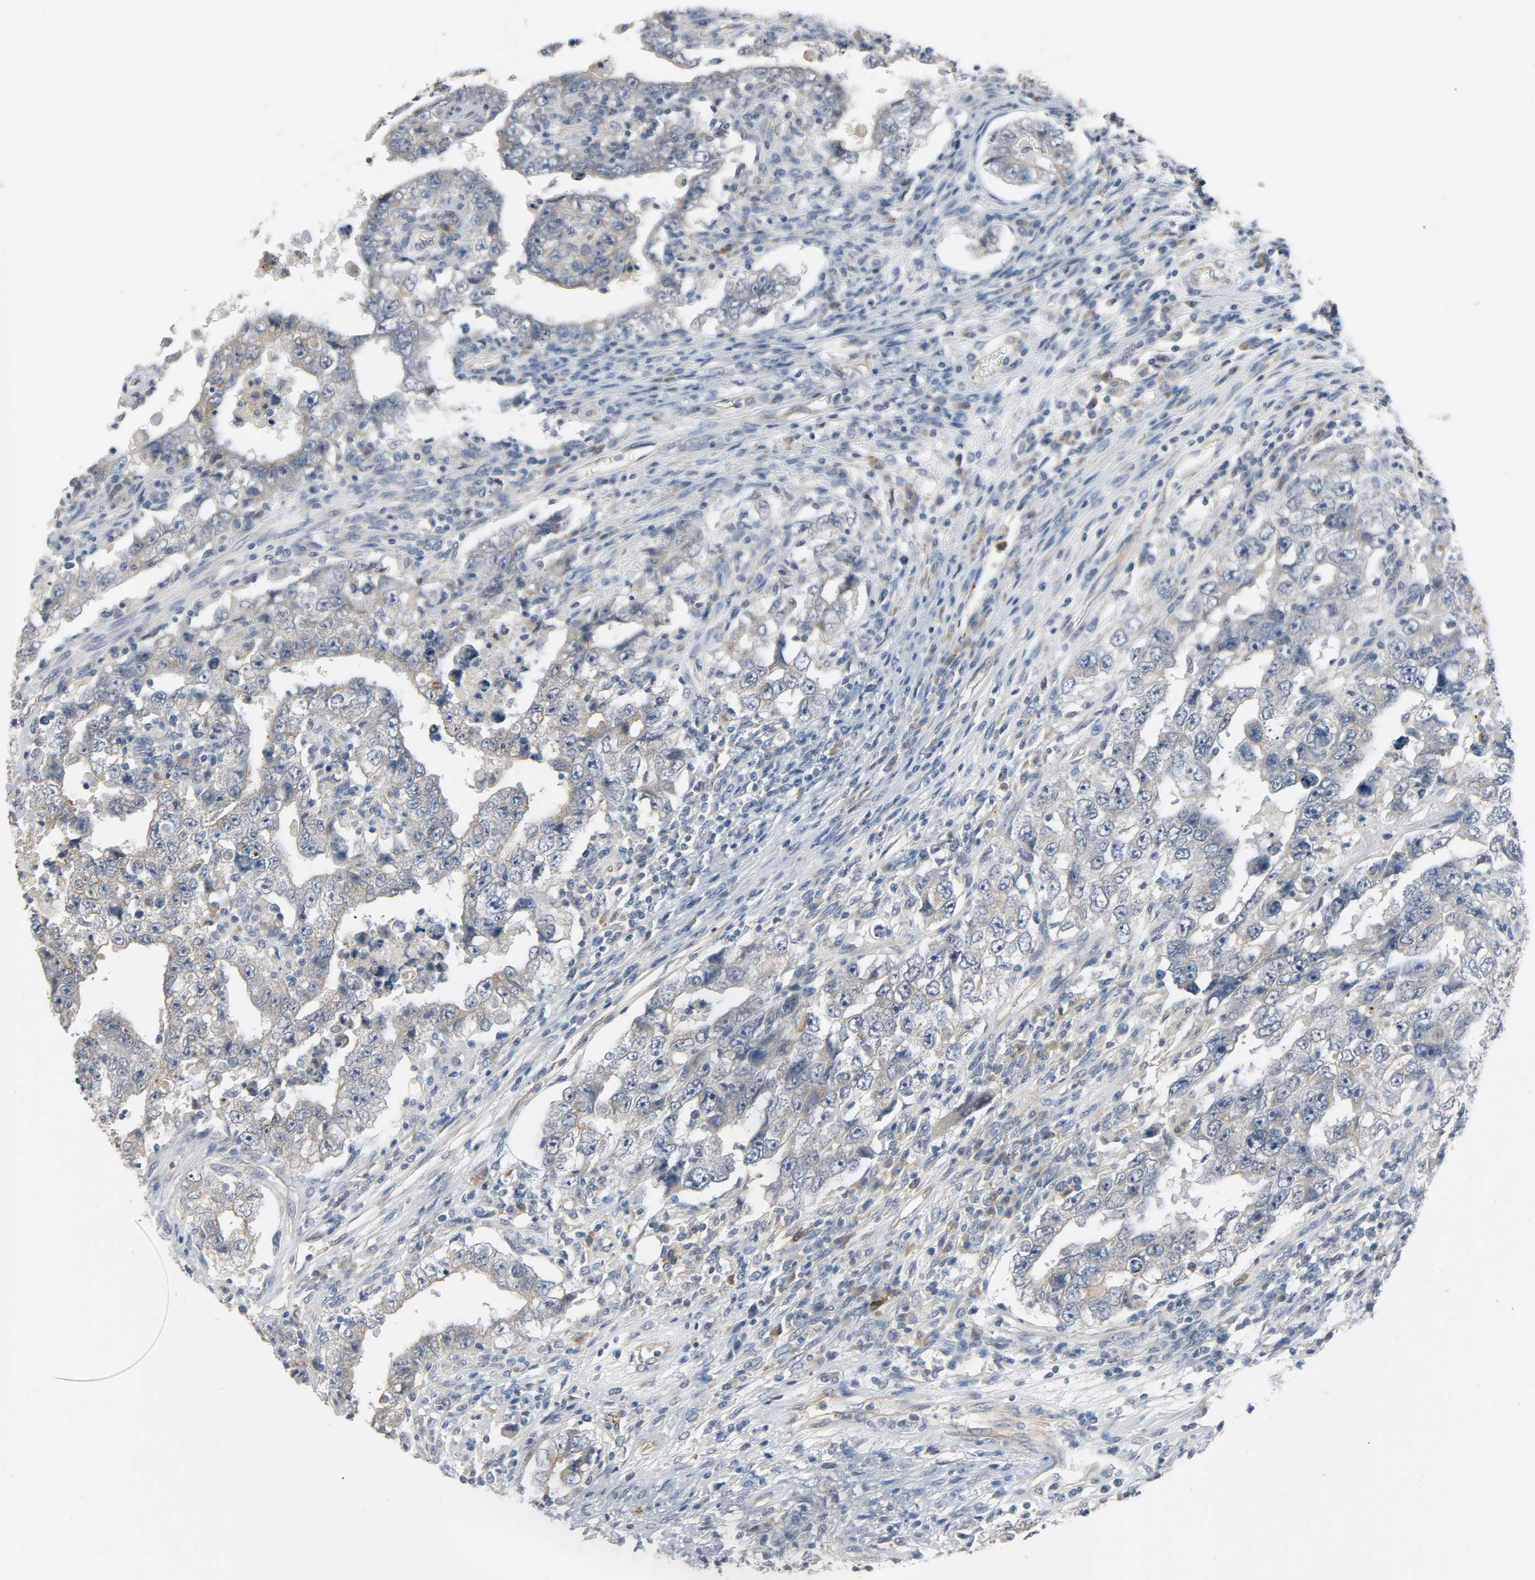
{"staining": {"intensity": "weak", "quantity": "25%-75%", "location": "cytoplasmic/membranous"}, "tissue": "testis cancer", "cell_type": "Tumor cells", "image_type": "cancer", "snomed": [{"axis": "morphology", "description": "Carcinoma, Embryonal, NOS"}, {"axis": "topography", "description": "Testis"}], "caption": "Immunohistochemical staining of human testis cancer displays low levels of weak cytoplasmic/membranous positivity in approximately 25%-75% of tumor cells.", "gene": "LIMCH1", "patient": {"sex": "male", "age": 26}}